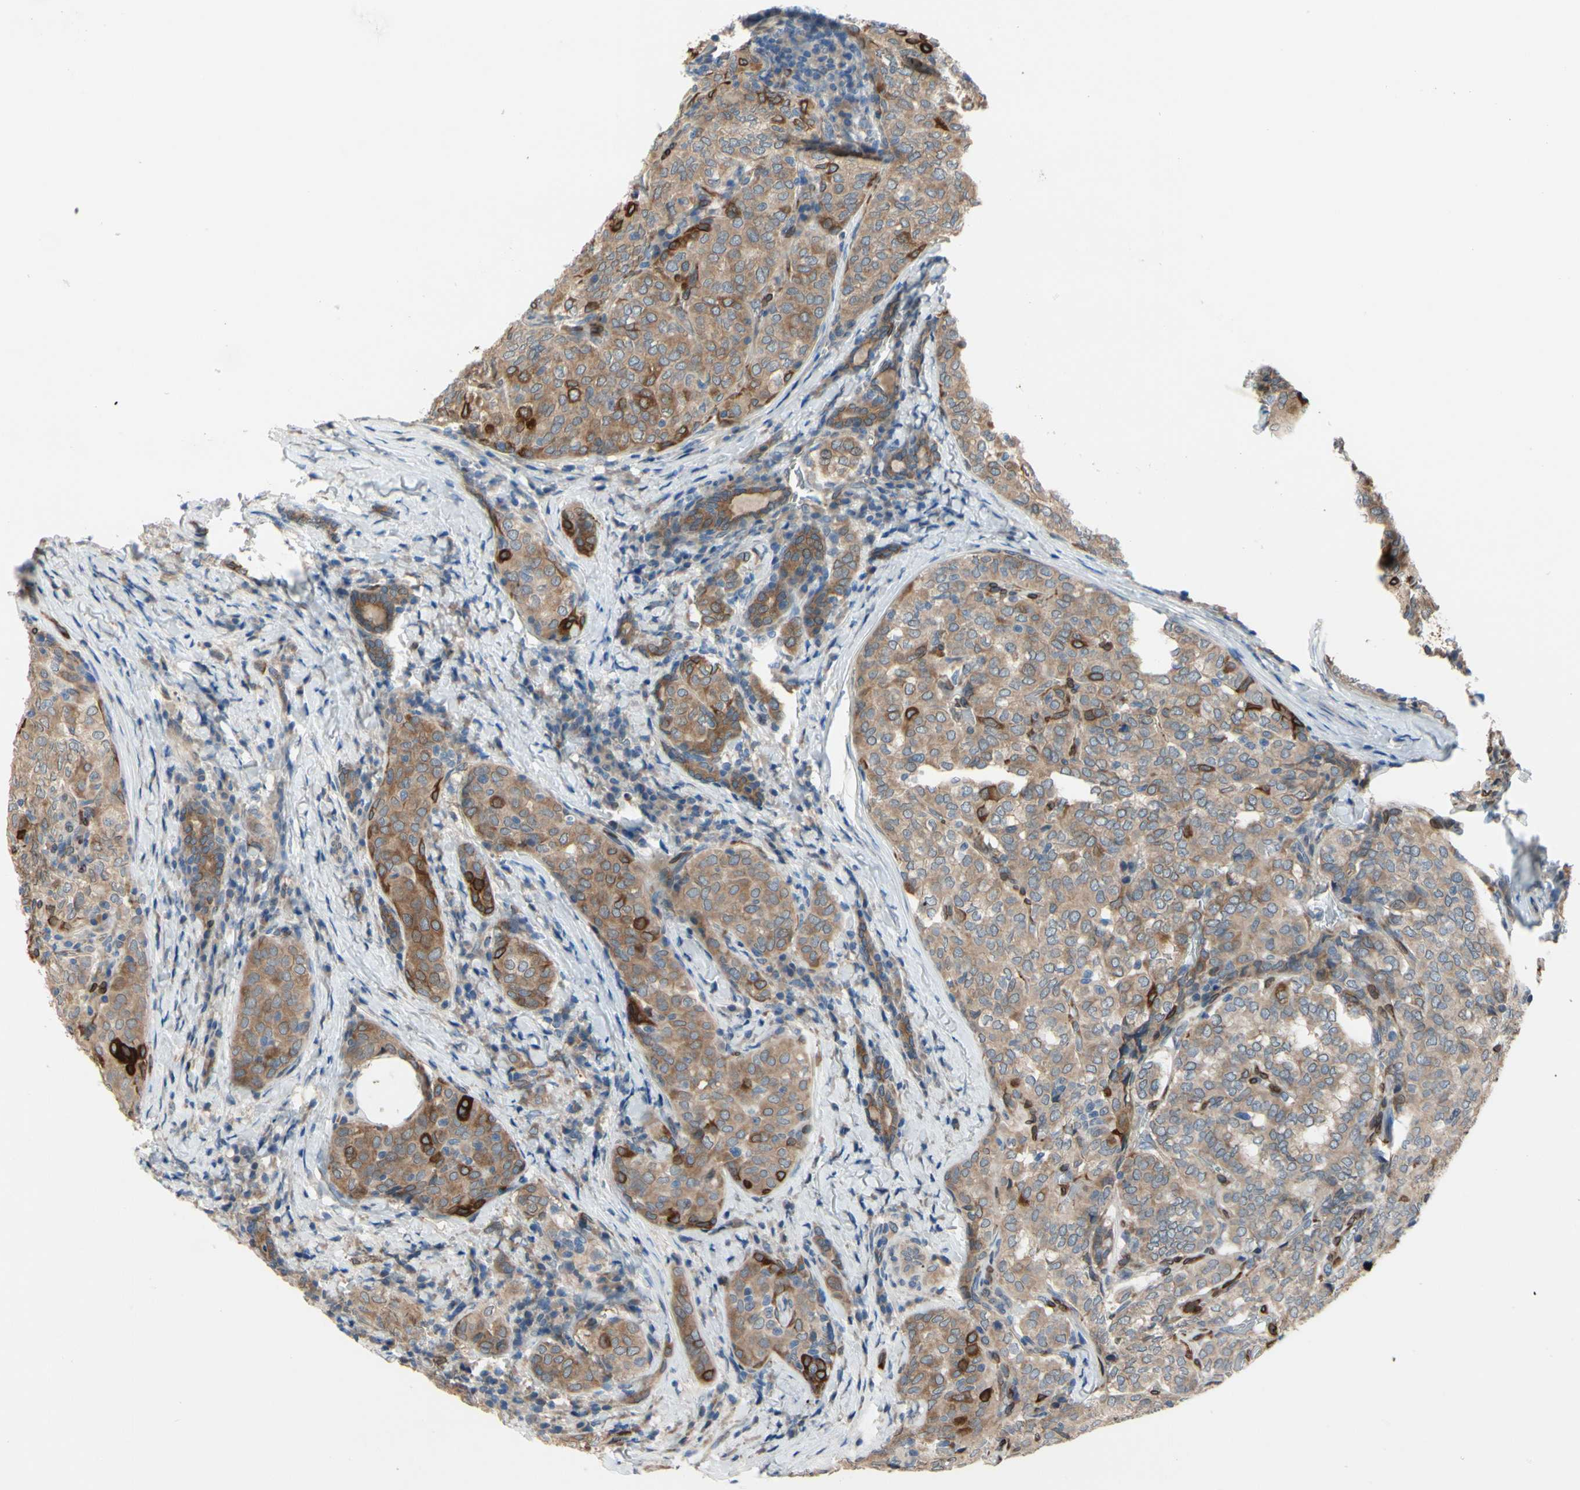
{"staining": {"intensity": "moderate", "quantity": ">75%", "location": "cytoplasmic/membranous"}, "tissue": "thyroid cancer", "cell_type": "Tumor cells", "image_type": "cancer", "snomed": [{"axis": "morphology", "description": "Normal tissue, NOS"}, {"axis": "morphology", "description": "Papillary adenocarcinoma, NOS"}, {"axis": "topography", "description": "Thyroid gland"}], "caption": "DAB (3,3'-diaminobenzidine) immunohistochemical staining of thyroid papillary adenocarcinoma shows moderate cytoplasmic/membranous protein positivity in about >75% of tumor cells.", "gene": "PRXL2A", "patient": {"sex": "female", "age": 30}}